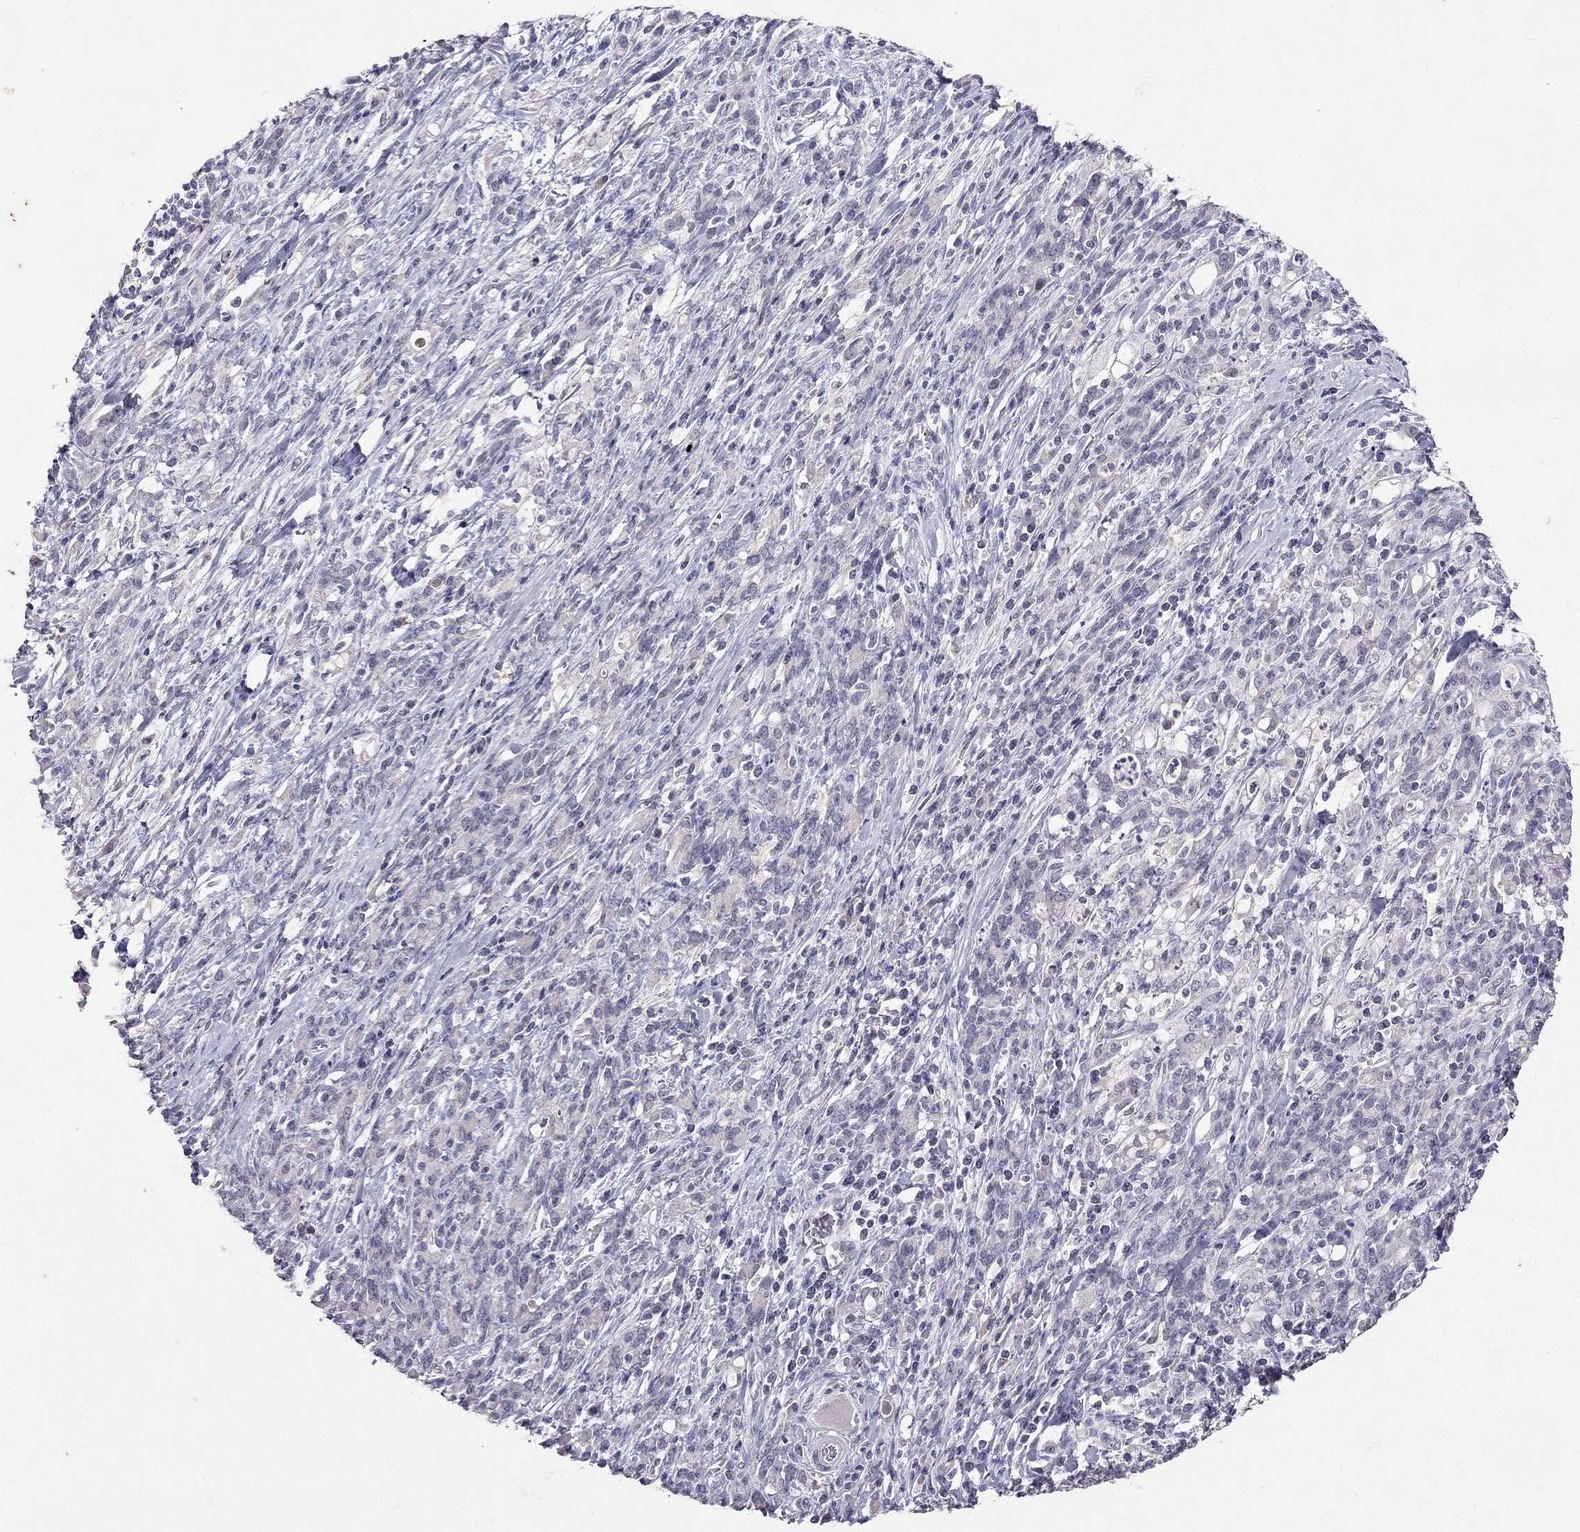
{"staining": {"intensity": "negative", "quantity": "none", "location": "none"}, "tissue": "stomach cancer", "cell_type": "Tumor cells", "image_type": "cancer", "snomed": [{"axis": "morphology", "description": "Adenocarcinoma, NOS"}, {"axis": "topography", "description": "Stomach"}], "caption": "This is a micrograph of immunohistochemistry staining of adenocarcinoma (stomach), which shows no expression in tumor cells.", "gene": "FST", "patient": {"sex": "female", "age": 57}}